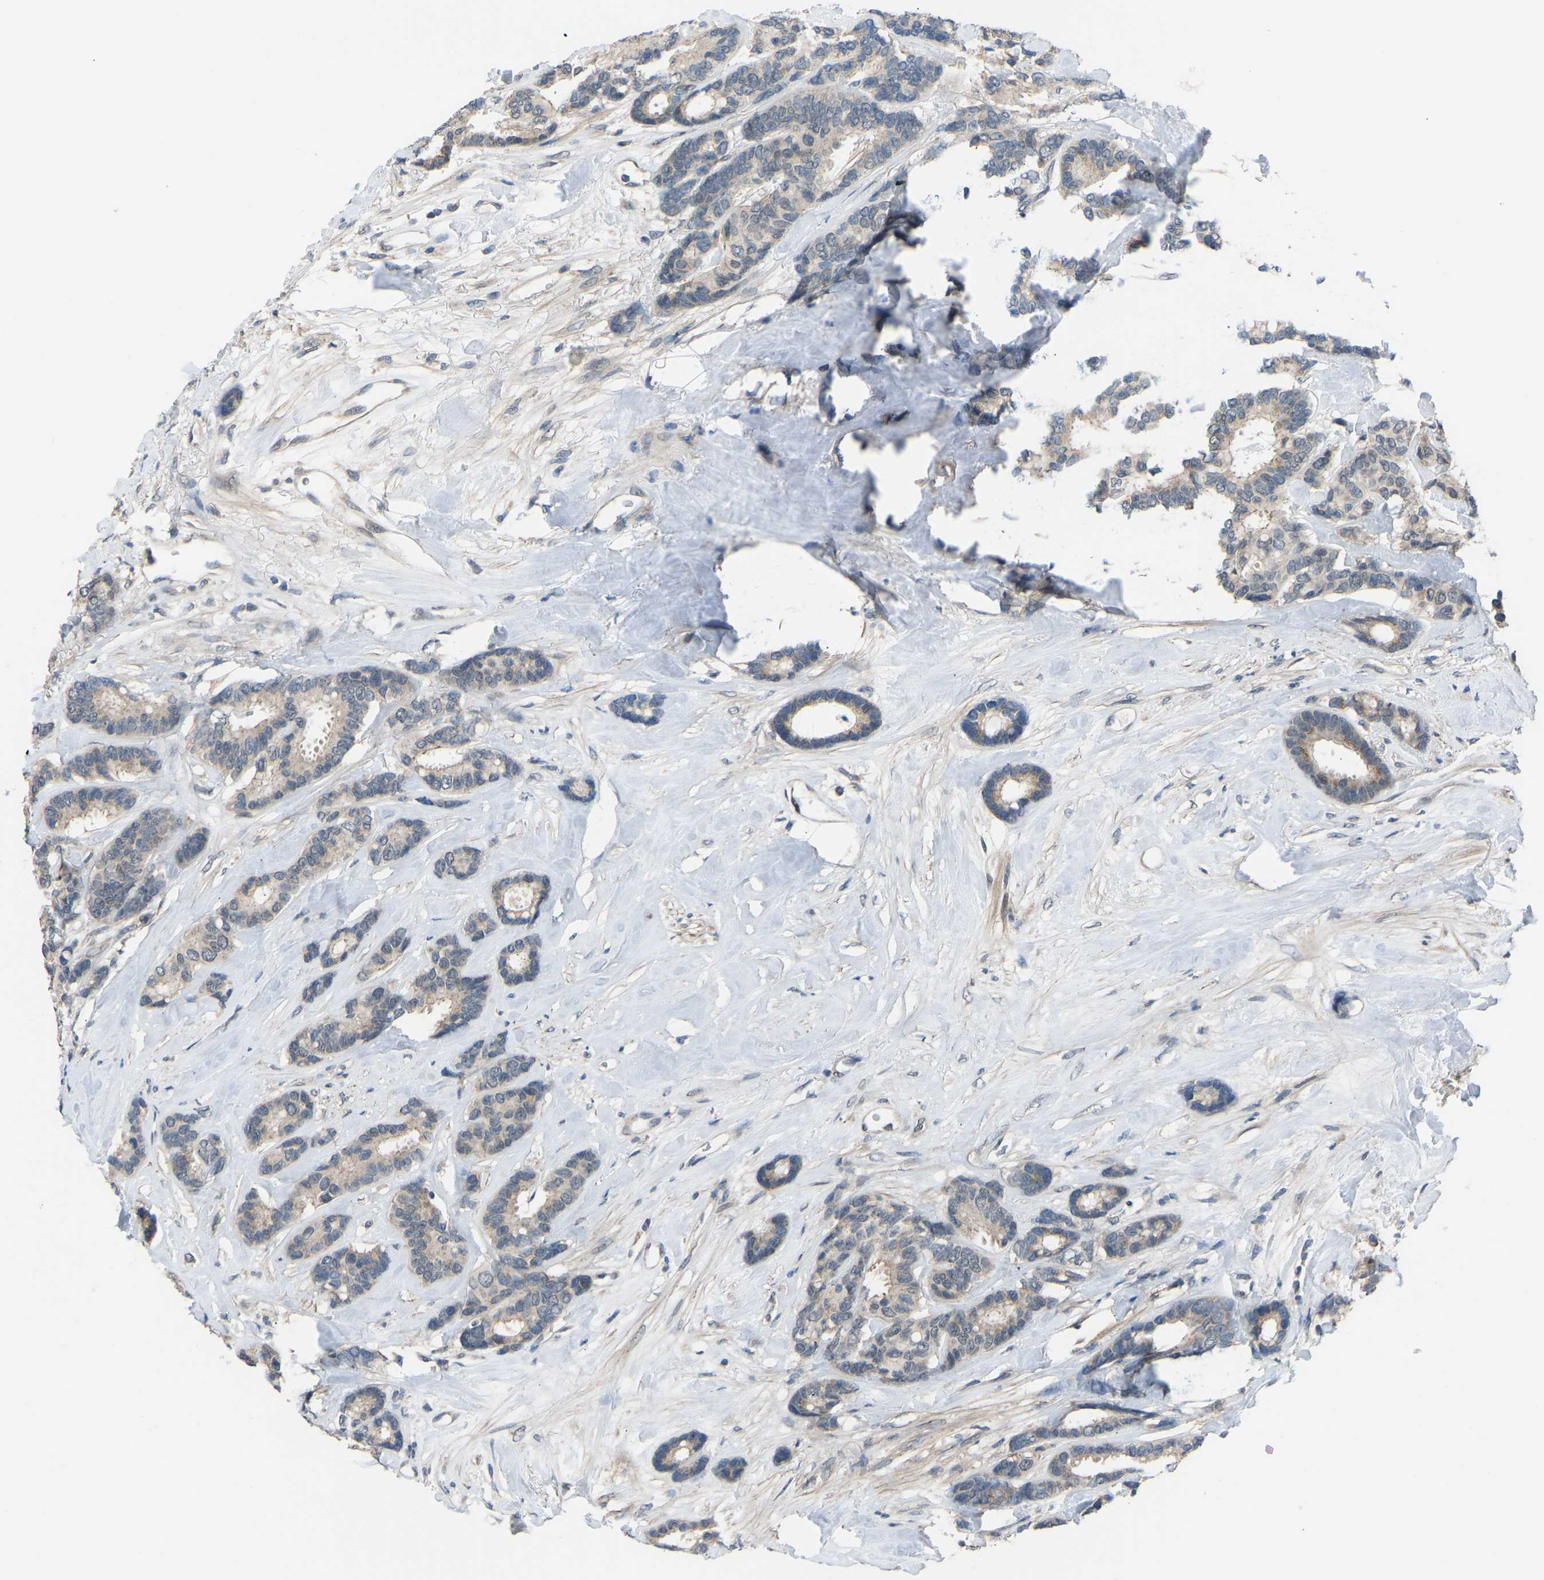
{"staining": {"intensity": "weak", "quantity": ">75%", "location": "cytoplasmic/membranous"}, "tissue": "breast cancer", "cell_type": "Tumor cells", "image_type": "cancer", "snomed": [{"axis": "morphology", "description": "Duct carcinoma"}, {"axis": "topography", "description": "Breast"}], "caption": "There is low levels of weak cytoplasmic/membranous expression in tumor cells of breast invasive ductal carcinoma, as demonstrated by immunohistochemical staining (brown color).", "gene": "CDK2AP1", "patient": {"sex": "female", "age": 87}}